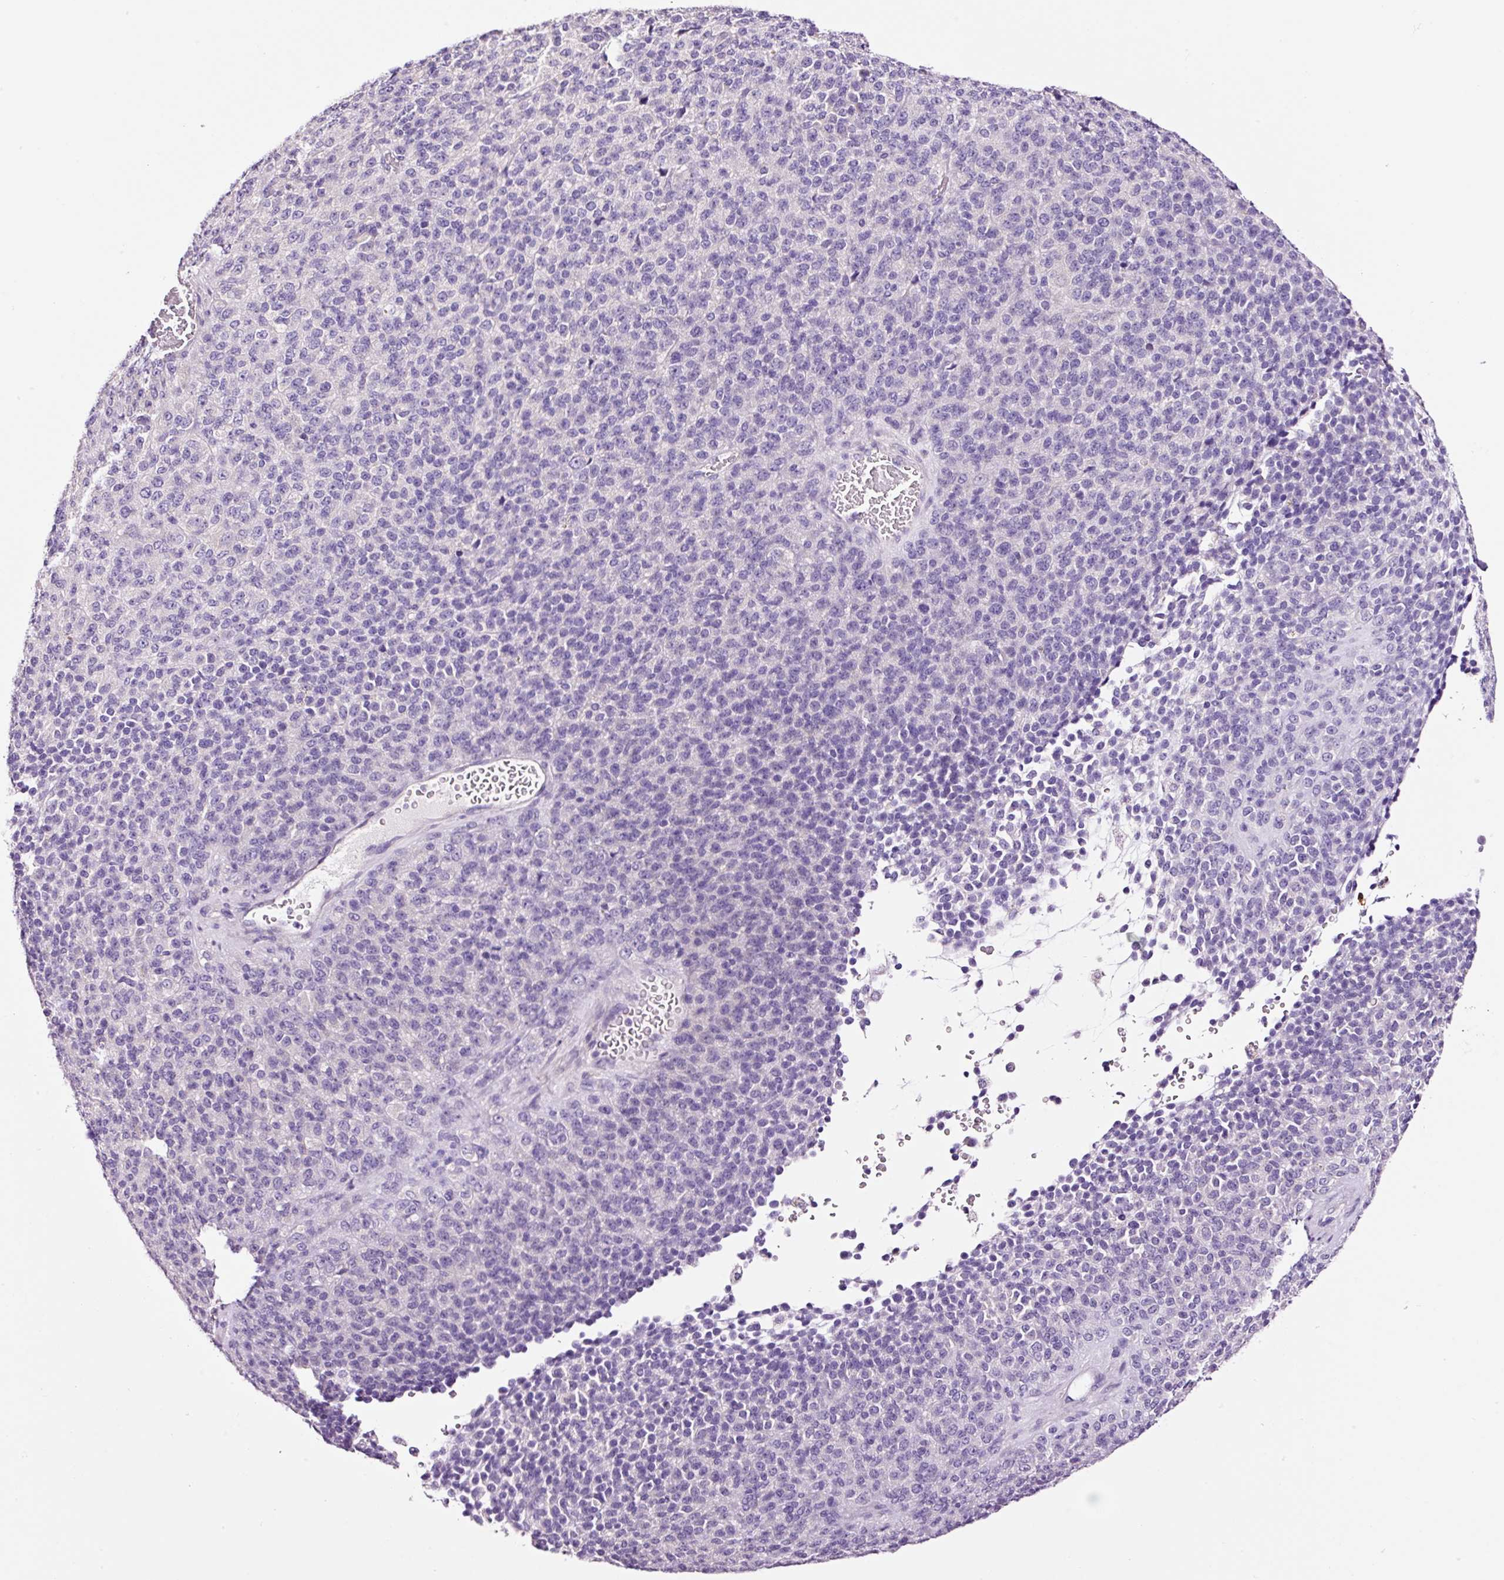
{"staining": {"intensity": "negative", "quantity": "none", "location": "none"}, "tissue": "melanoma", "cell_type": "Tumor cells", "image_type": "cancer", "snomed": [{"axis": "morphology", "description": "Malignant melanoma, Metastatic site"}, {"axis": "topography", "description": "Brain"}], "caption": "There is no significant expression in tumor cells of malignant melanoma (metastatic site).", "gene": "PAM", "patient": {"sex": "female", "age": 56}}